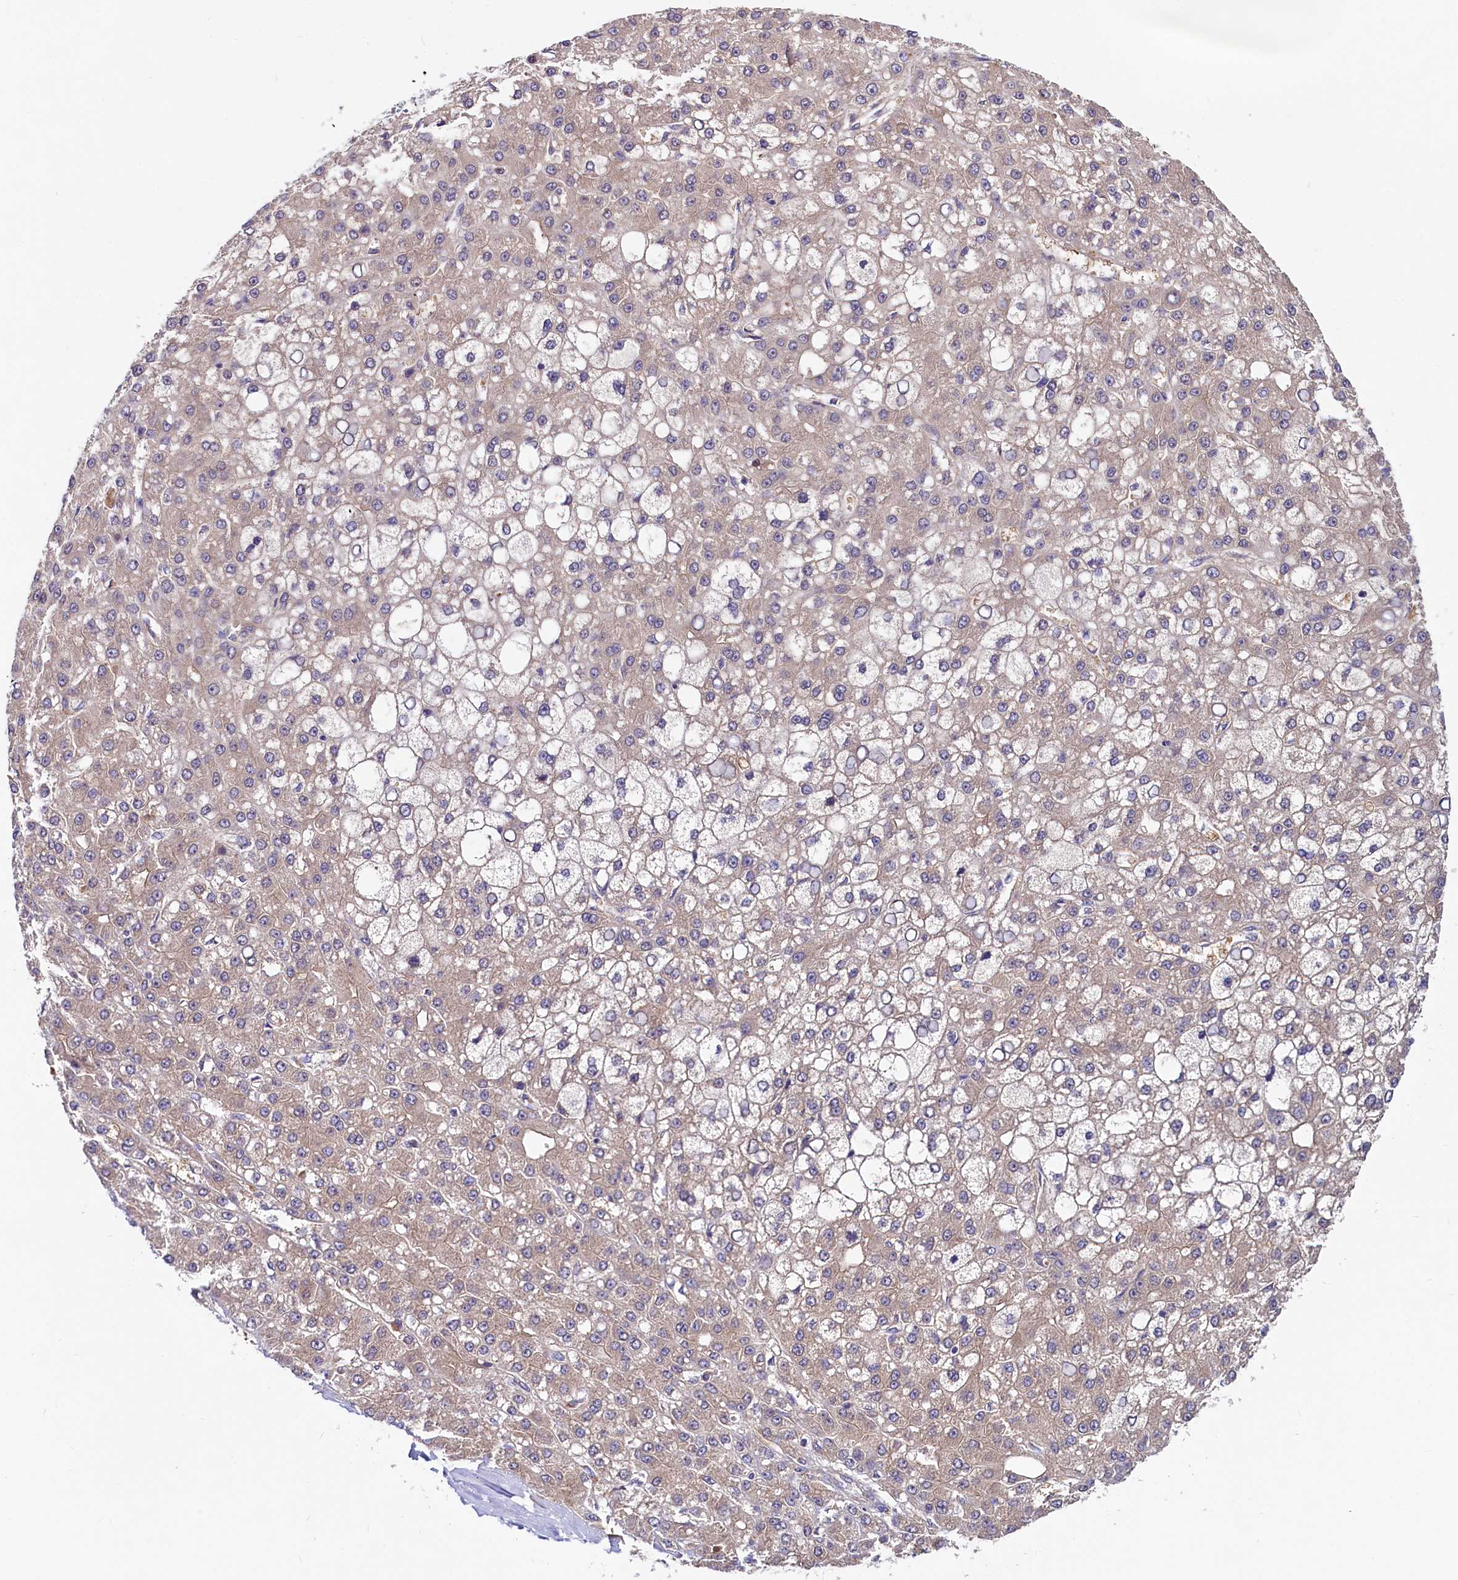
{"staining": {"intensity": "weak", "quantity": ">75%", "location": "cytoplasmic/membranous"}, "tissue": "liver cancer", "cell_type": "Tumor cells", "image_type": "cancer", "snomed": [{"axis": "morphology", "description": "Carcinoma, Hepatocellular, NOS"}, {"axis": "topography", "description": "Liver"}], "caption": "Immunohistochemical staining of liver cancer (hepatocellular carcinoma) displays low levels of weak cytoplasmic/membranous protein expression in approximately >75% of tumor cells.", "gene": "QARS1", "patient": {"sex": "male", "age": 67}}